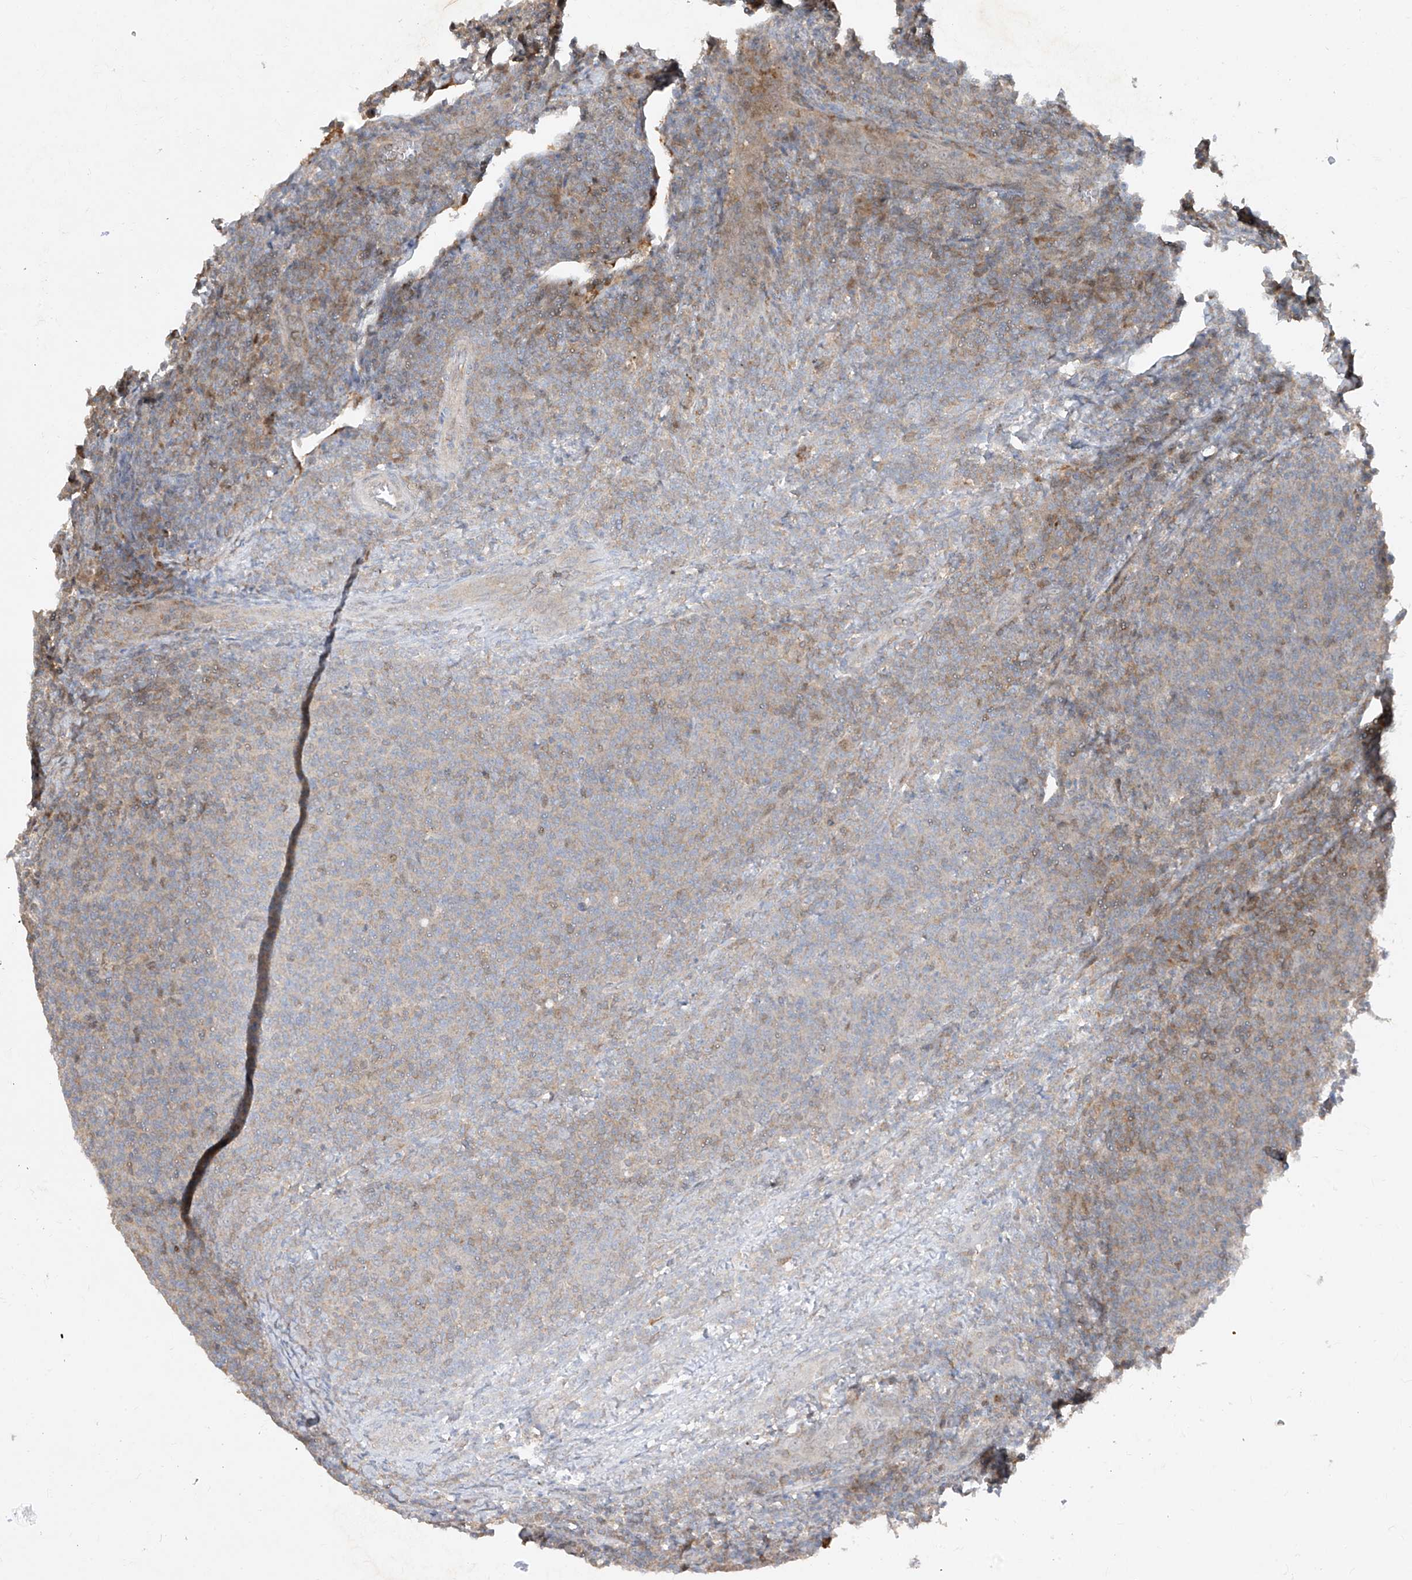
{"staining": {"intensity": "weak", "quantity": "25%-75%", "location": "cytoplasmic/membranous"}, "tissue": "lymphoma", "cell_type": "Tumor cells", "image_type": "cancer", "snomed": [{"axis": "morphology", "description": "Malignant lymphoma, non-Hodgkin's type, Low grade"}, {"axis": "topography", "description": "Lymph node"}], "caption": "Immunohistochemistry (IHC) histopathology image of lymphoma stained for a protein (brown), which displays low levels of weak cytoplasmic/membranous positivity in approximately 25%-75% of tumor cells.", "gene": "ZNF358", "patient": {"sex": "male", "age": 66}}